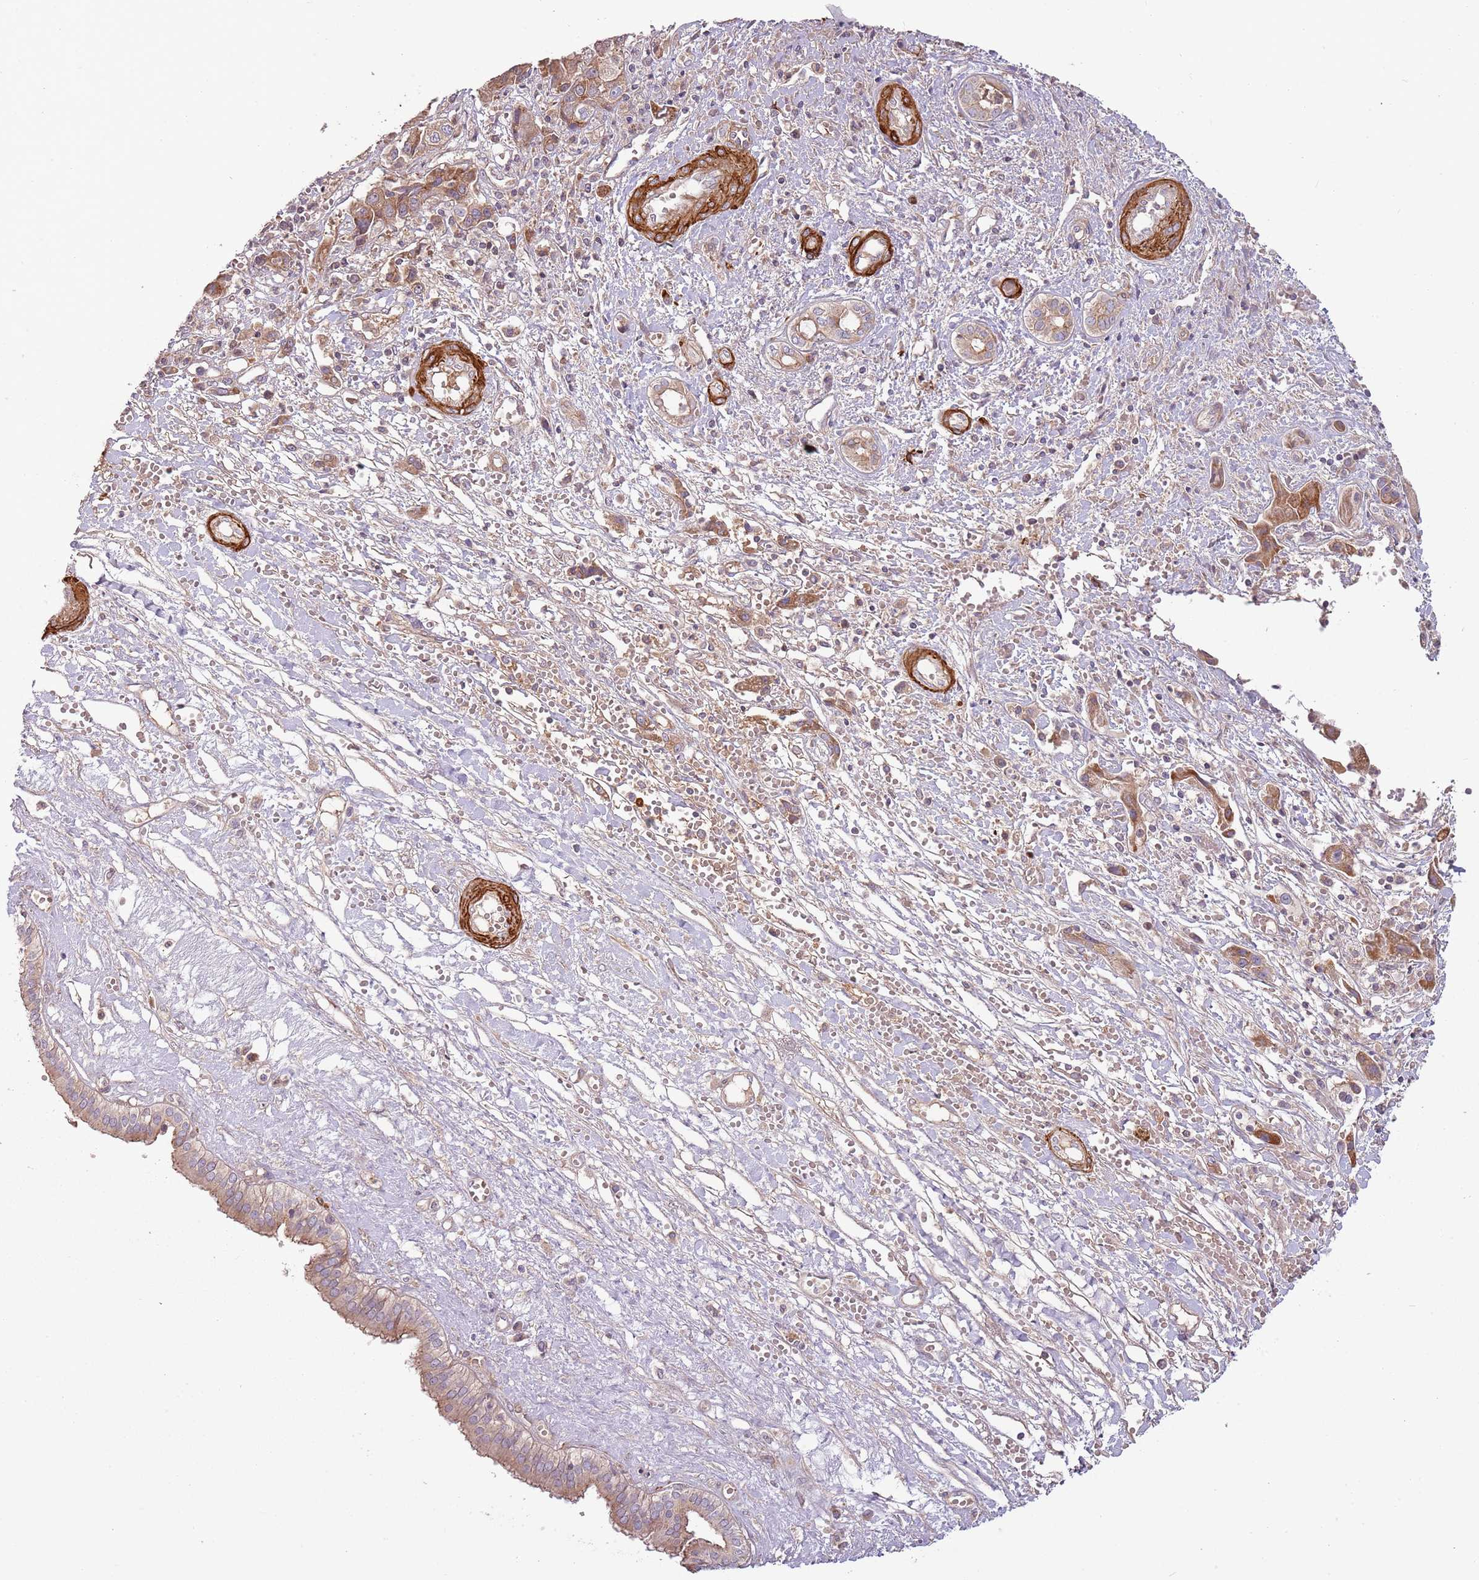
{"staining": {"intensity": "moderate", "quantity": ">75%", "location": "cytoplasmic/membranous"}, "tissue": "liver cancer", "cell_type": "Tumor cells", "image_type": "cancer", "snomed": [{"axis": "morphology", "description": "Cholangiocarcinoma"}, {"axis": "topography", "description": "Liver"}], "caption": "Immunohistochemistry of human liver cancer (cholangiocarcinoma) exhibits medium levels of moderate cytoplasmic/membranous expression in about >75% of tumor cells. Using DAB (brown) and hematoxylin (blue) stains, captured at high magnification using brightfield microscopy.", "gene": "RNF128", "patient": {"sex": "male", "age": 67}}